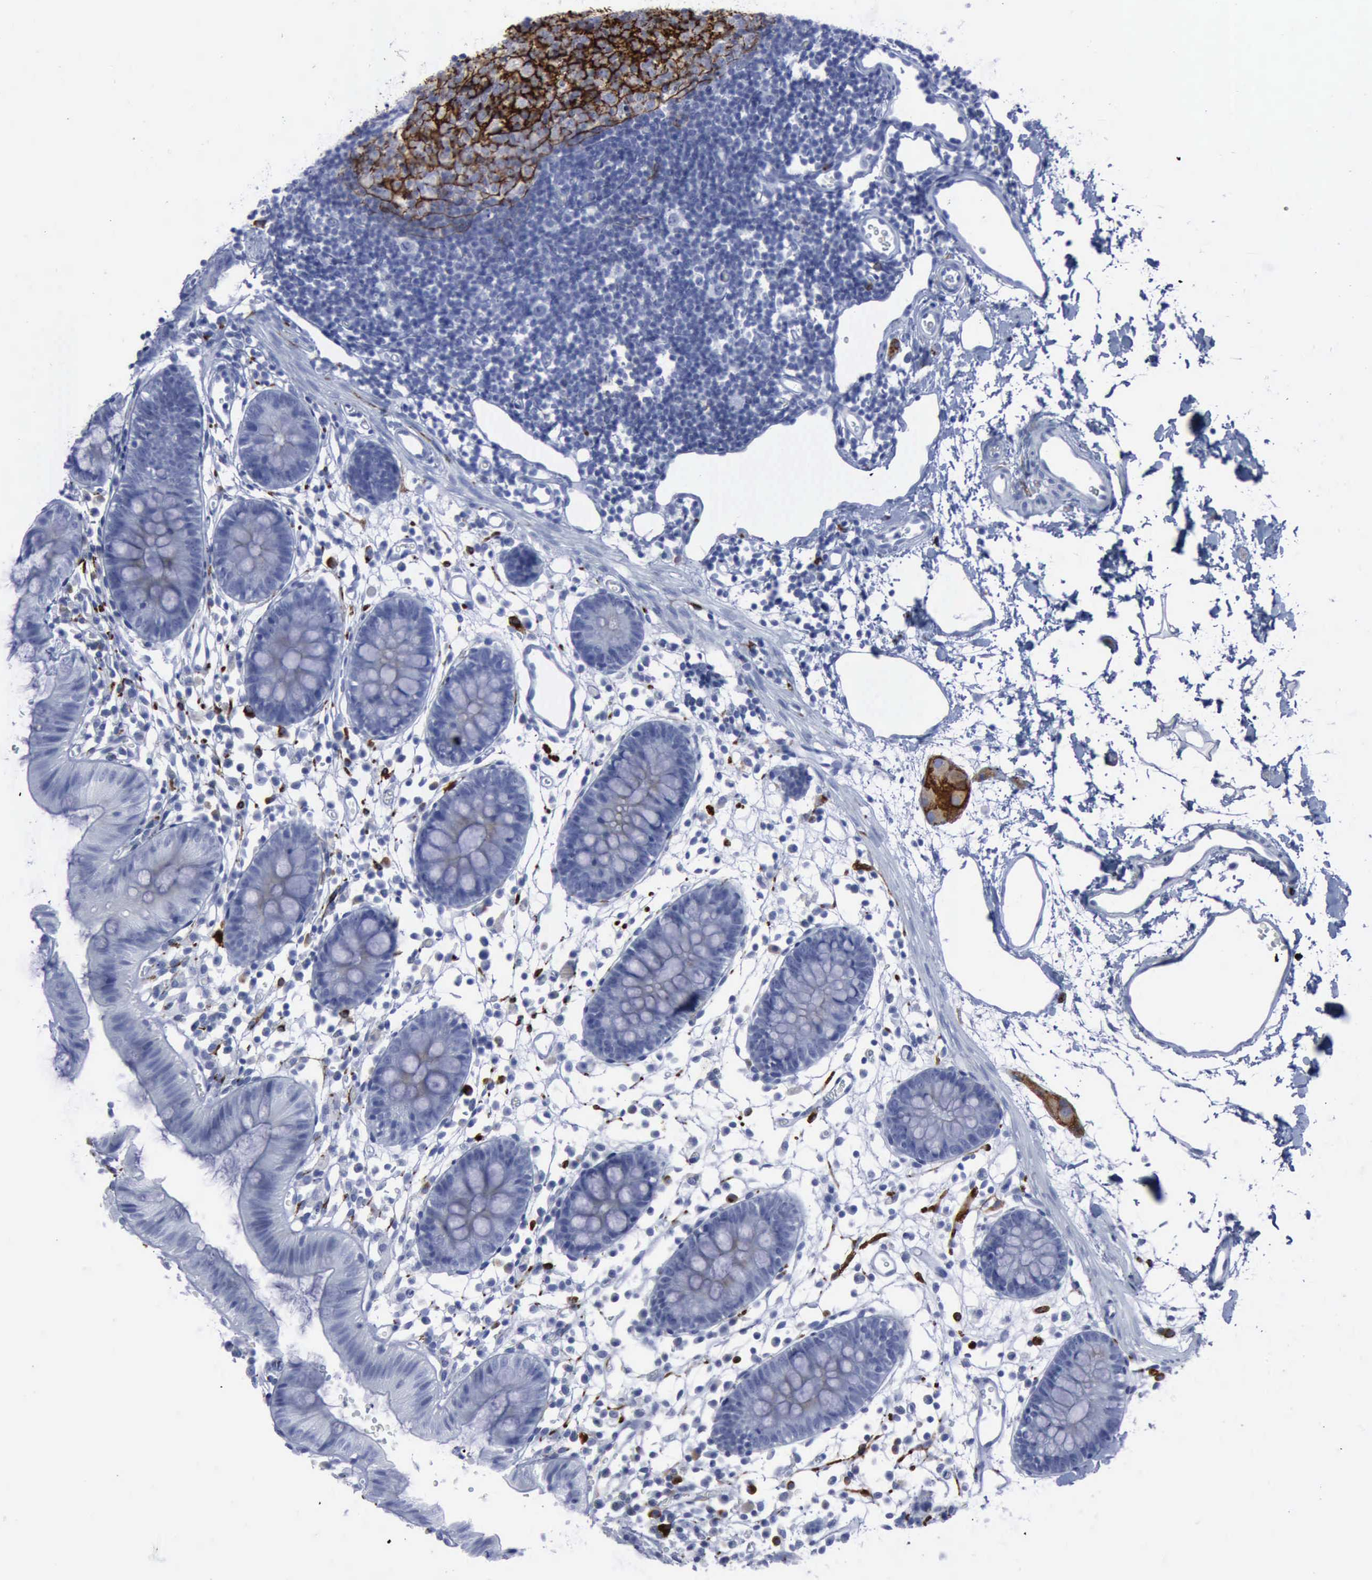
{"staining": {"intensity": "negative", "quantity": "none", "location": "none"}, "tissue": "colon", "cell_type": "Endothelial cells", "image_type": "normal", "snomed": [{"axis": "morphology", "description": "Normal tissue, NOS"}, {"axis": "topography", "description": "Colon"}], "caption": "This histopathology image is of normal colon stained with immunohistochemistry (IHC) to label a protein in brown with the nuclei are counter-stained blue. There is no positivity in endothelial cells.", "gene": "NGFR", "patient": {"sex": "male", "age": 14}}